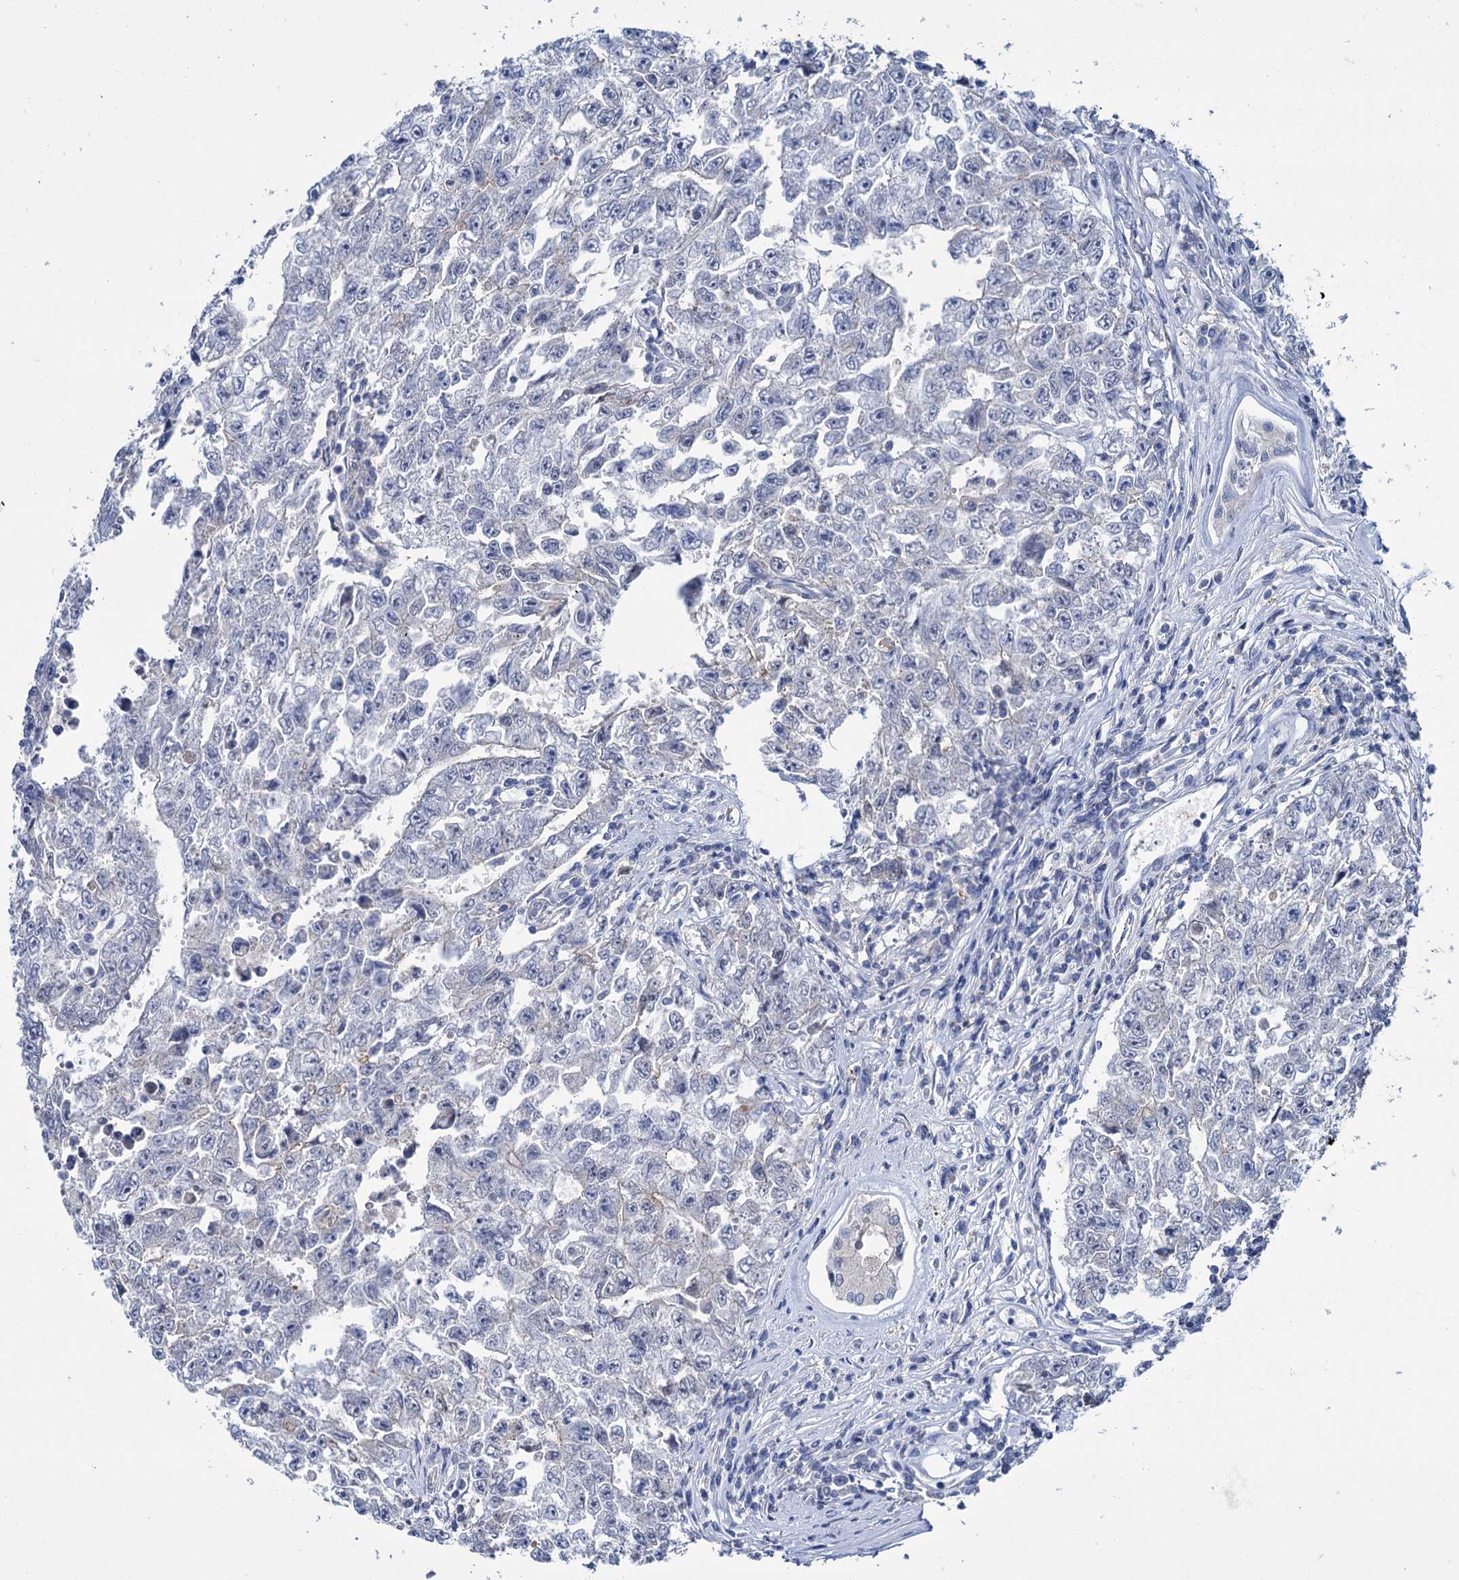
{"staining": {"intensity": "negative", "quantity": "none", "location": "none"}, "tissue": "testis cancer", "cell_type": "Tumor cells", "image_type": "cancer", "snomed": [{"axis": "morphology", "description": "Carcinoma, Embryonal, NOS"}, {"axis": "topography", "description": "Testis"}], "caption": "Tumor cells are negative for protein expression in human embryonal carcinoma (testis). (DAB immunohistochemistry, high magnification).", "gene": "MID1IP1", "patient": {"sex": "male", "age": 17}}